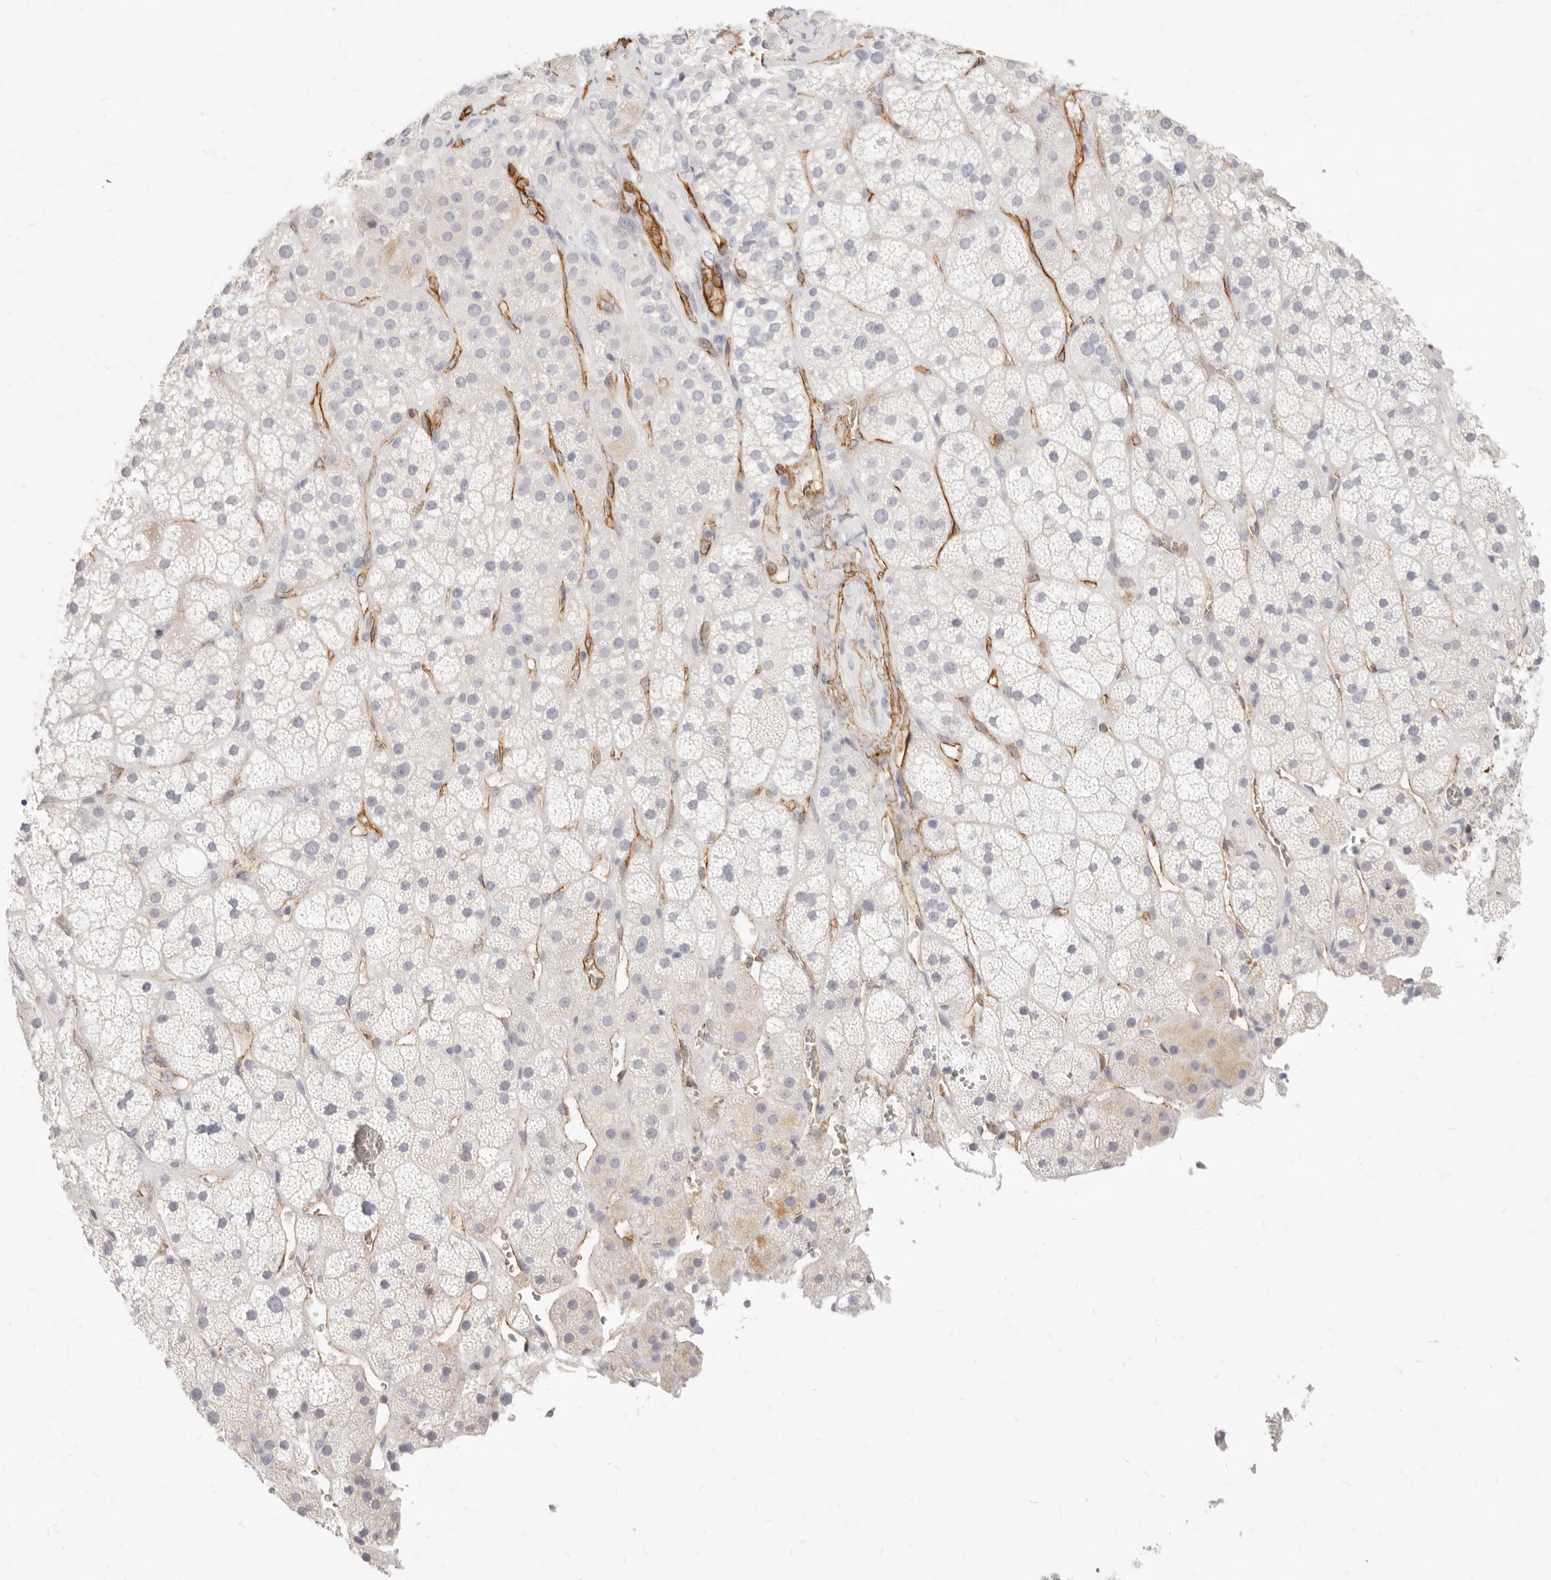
{"staining": {"intensity": "negative", "quantity": "none", "location": "none"}, "tissue": "adrenal gland", "cell_type": "Glandular cells", "image_type": "normal", "snomed": [{"axis": "morphology", "description": "Normal tissue, NOS"}, {"axis": "topography", "description": "Adrenal gland"}], "caption": "IHC histopathology image of benign adrenal gland stained for a protein (brown), which demonstrates no positivity in glandular cells.", "gene": "NUS1", "patient": {"sex": "male", "age": 57}}